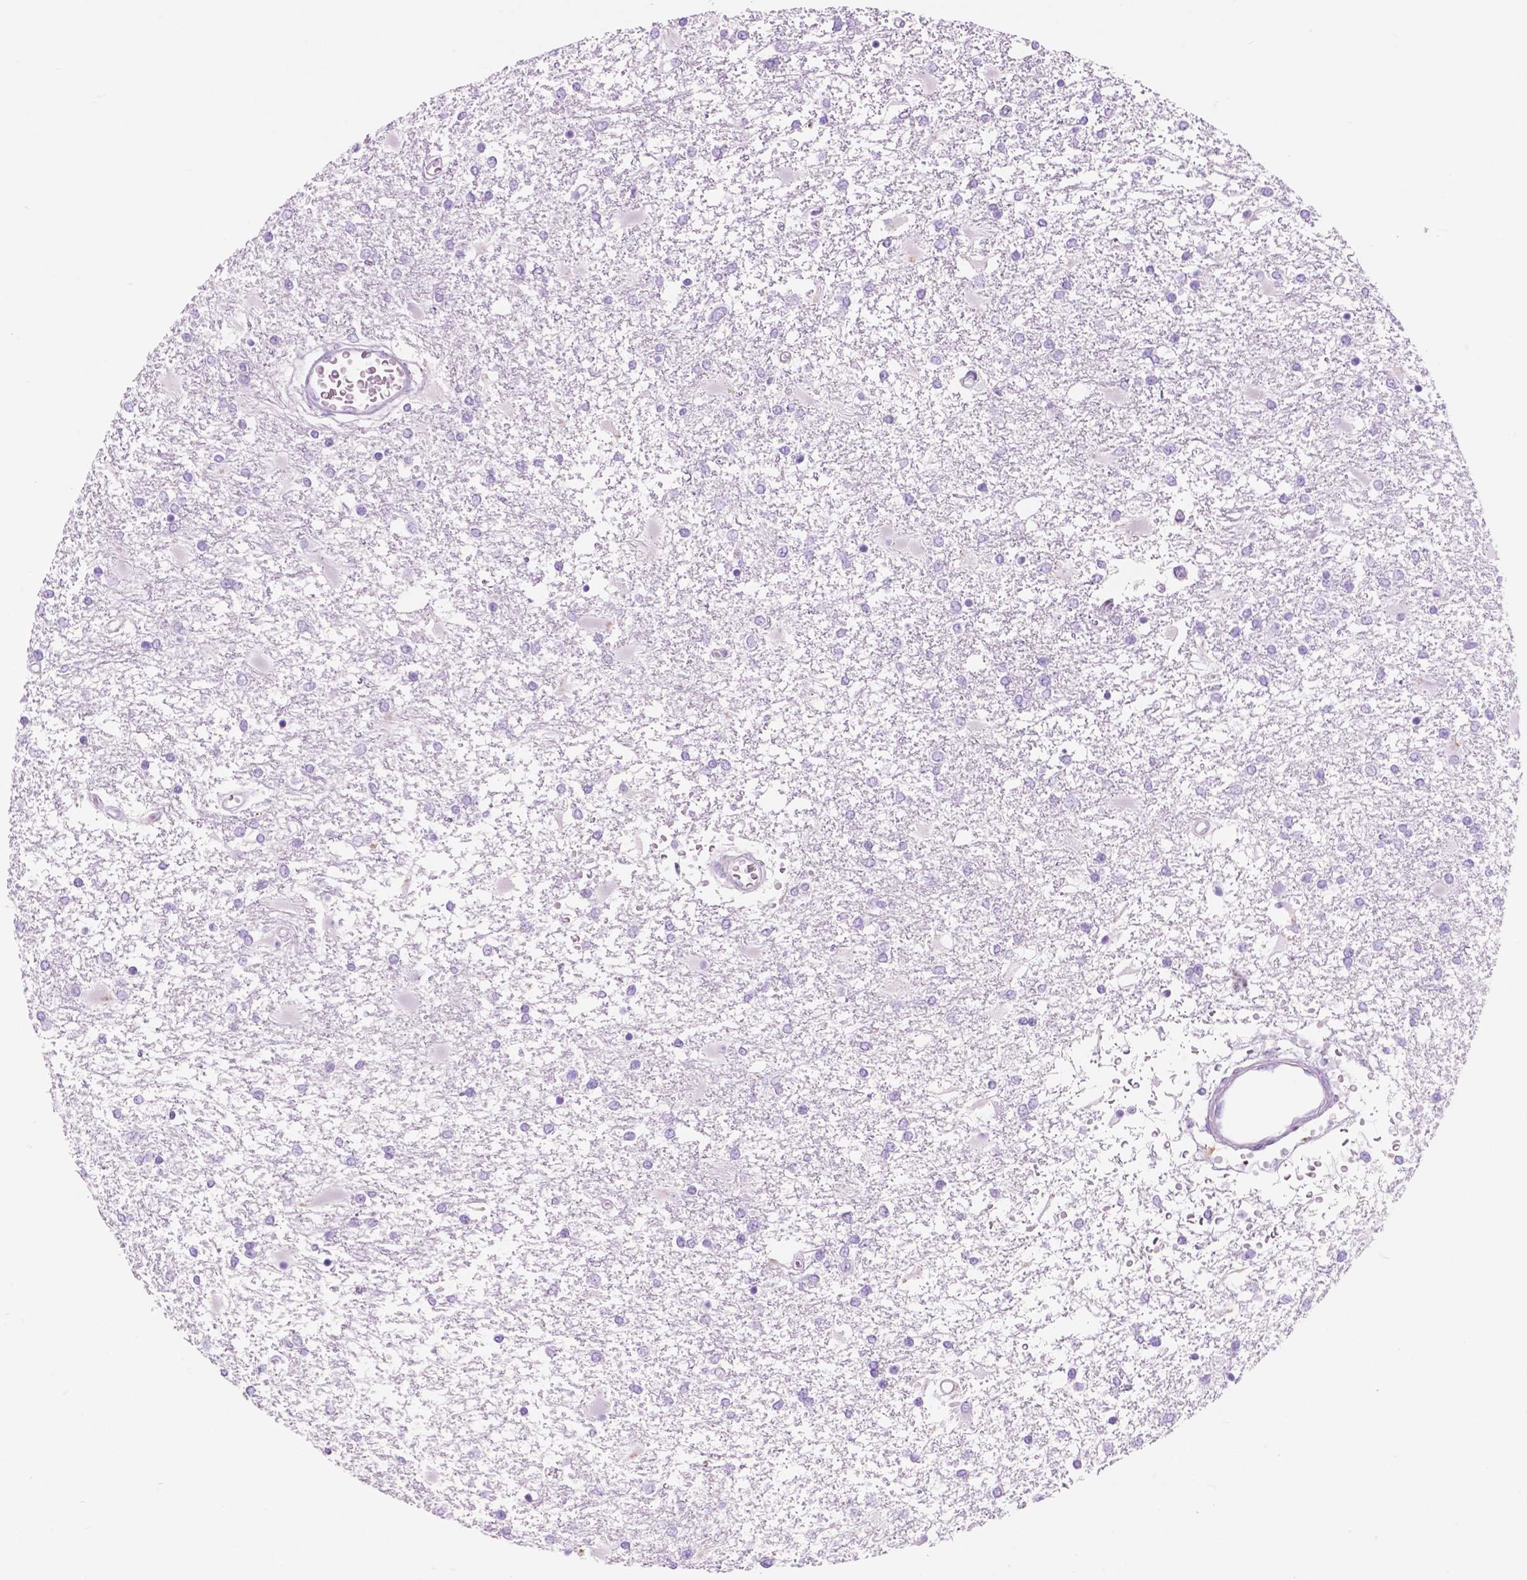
{"staining": {"intensity": "negative", "quantity": "none", "location": "none"}, "tissue": "glioma", "cell_type": "Tumor cells", "image_type": "cancer", "snomed": [{"axis": "morphology", "description": "Glioma, malignant, High grade"}, {"axis": "topography", "description": "Cerebral cortex"}], "caption": "A micrograph of human glioma is negative for staining in tumor cells.", "gene": "CUZD1", "patient": {"sex": "male", "age": 79}}